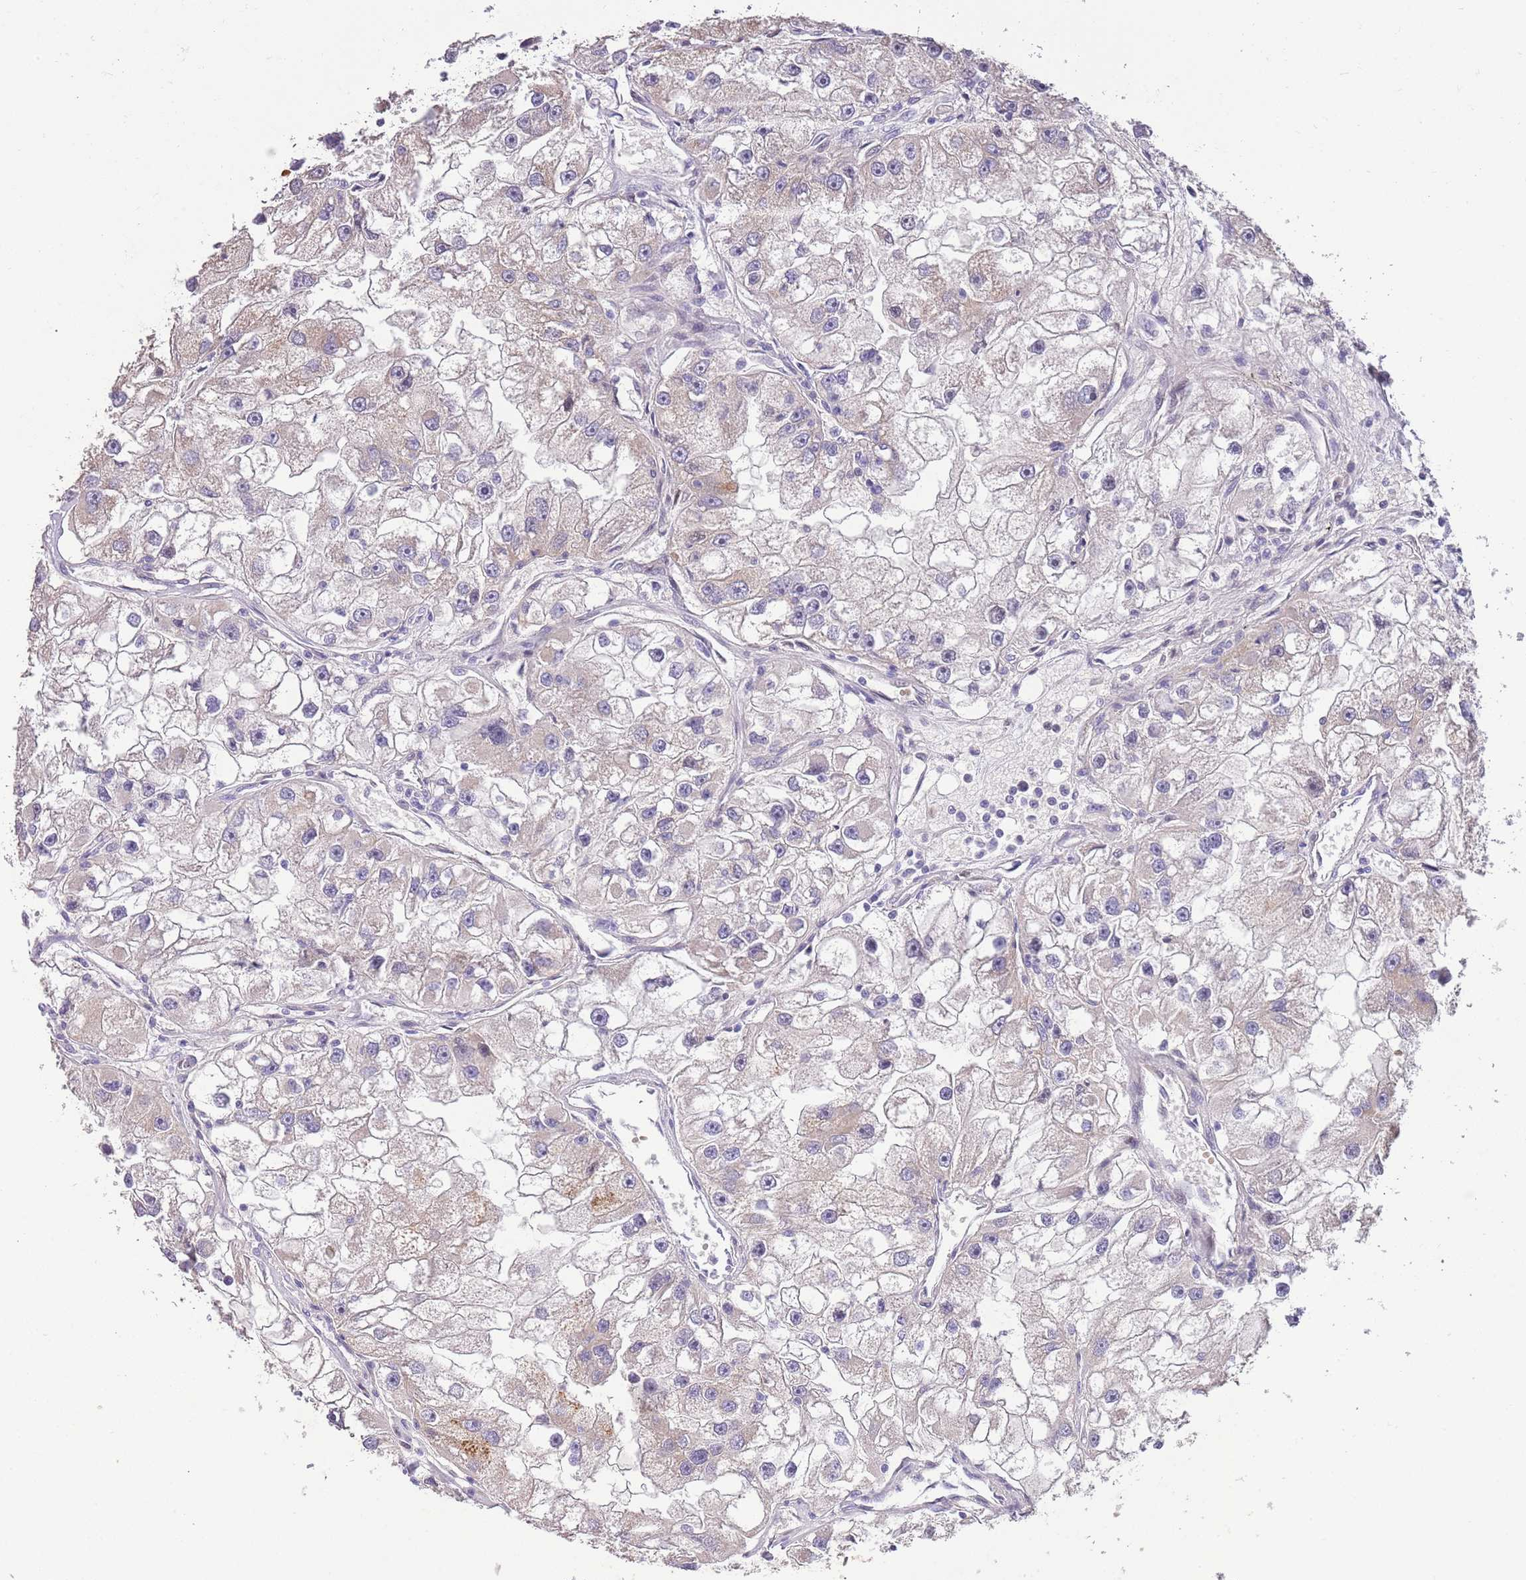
{"staining": {"intensity": "negative", "quantity": "none", "location": "none"}, "tissue": "renal cancer", "cell_type": "Tumor cells", "image_type": "cancer", "snomed": [{"axis": "morphology", "description": "Adenocarcinoma, NOS"}, {"axis": "topography", "description": "Kidney"}], "caption": "Immunohistochemical staining of renal cancer (adenocarcinoma) shows no significant expression in tumor cells.", "gene": "ZNF658", "patient": {"sex": "male", "age": 63}}